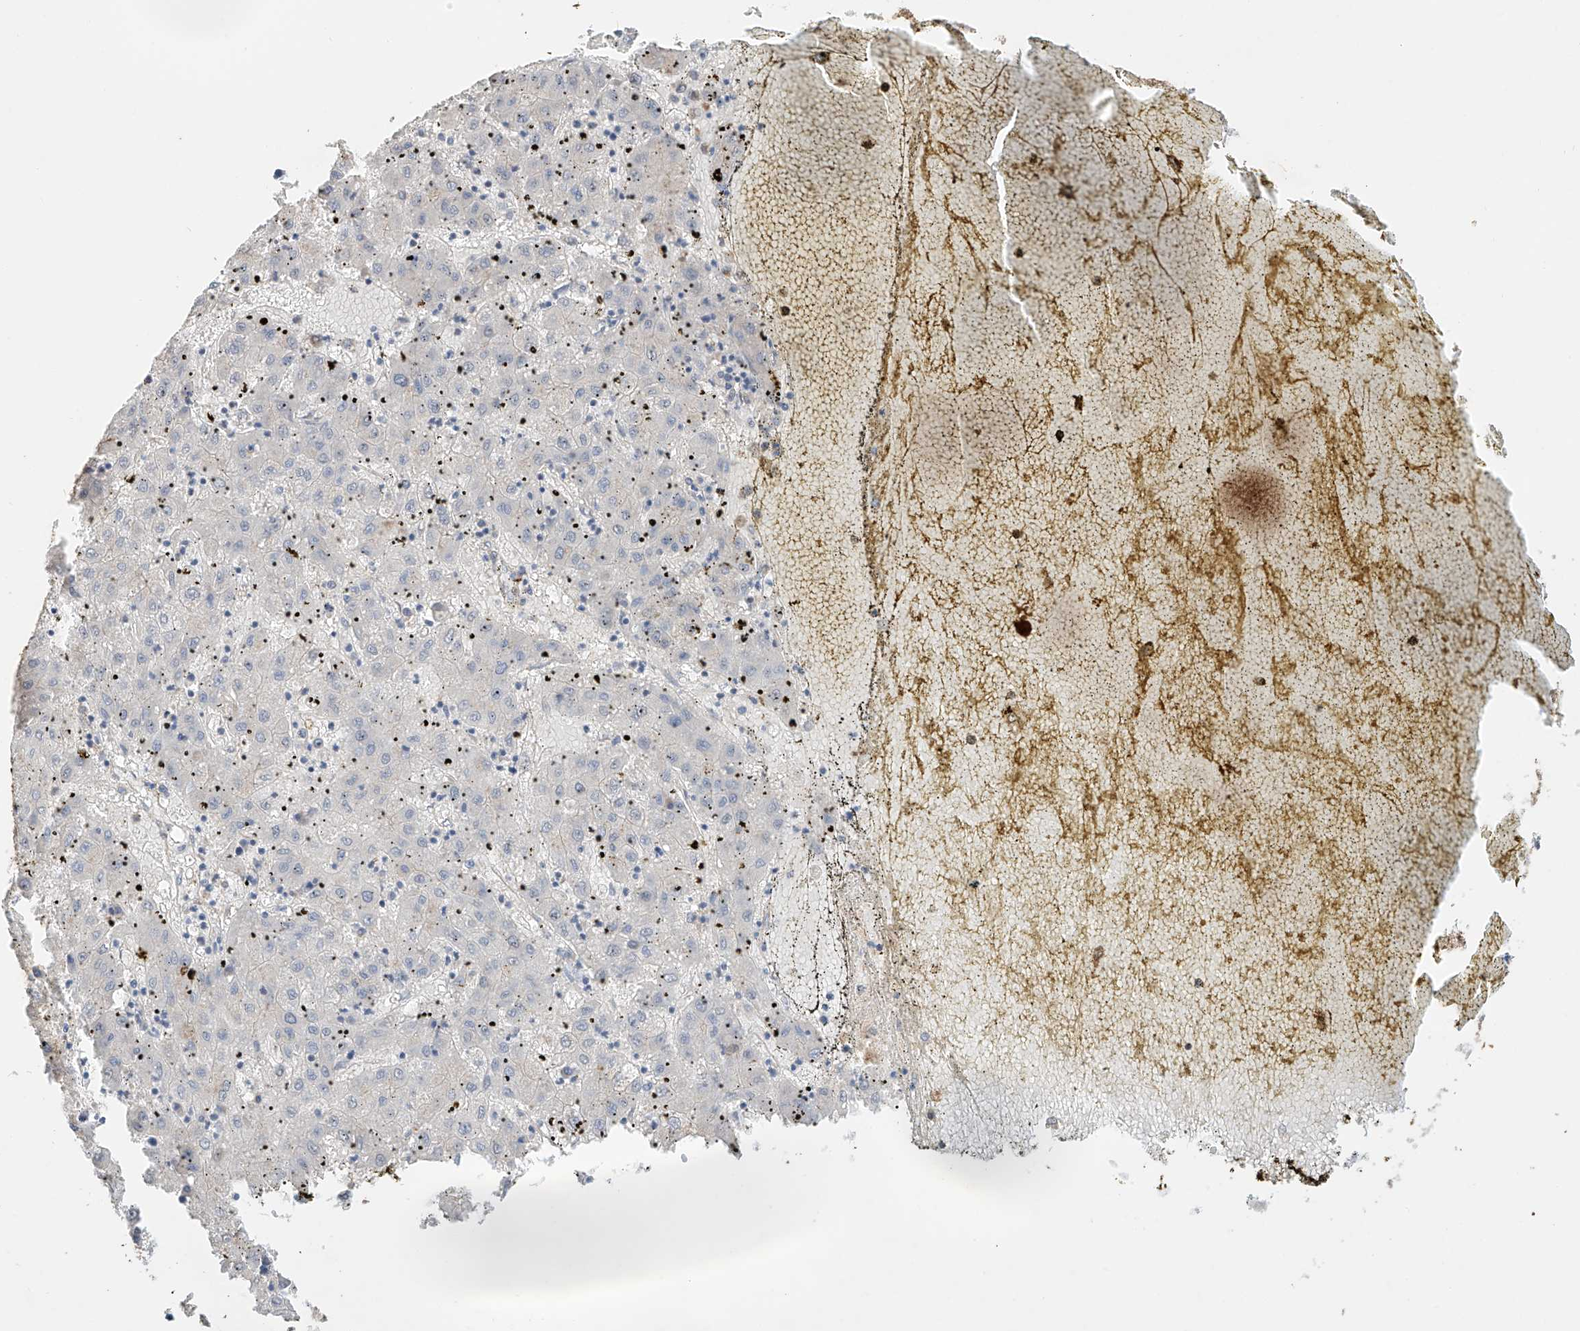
{"staining": {"intensity": "negative", "quantity": "none", "location": "none"}, "tissue": "liver cancer", "cell_type": "Tumor cells", "image_type": "cancer", "snomed": [{"axis": "morphology", "description": "Carcinoma, Hepatocellular, NOS"}, {"axis": "topography", "description": "Liver"}], "caption": "IHC image of neoplastic tissue: human liver cancer stained with DAB (3,3'-diaminobenzidine) demonstrates no significant protein positivity in tumor cells.", "gene": "MOSPD1", "patient": {"sex": "male", "age": 72}}